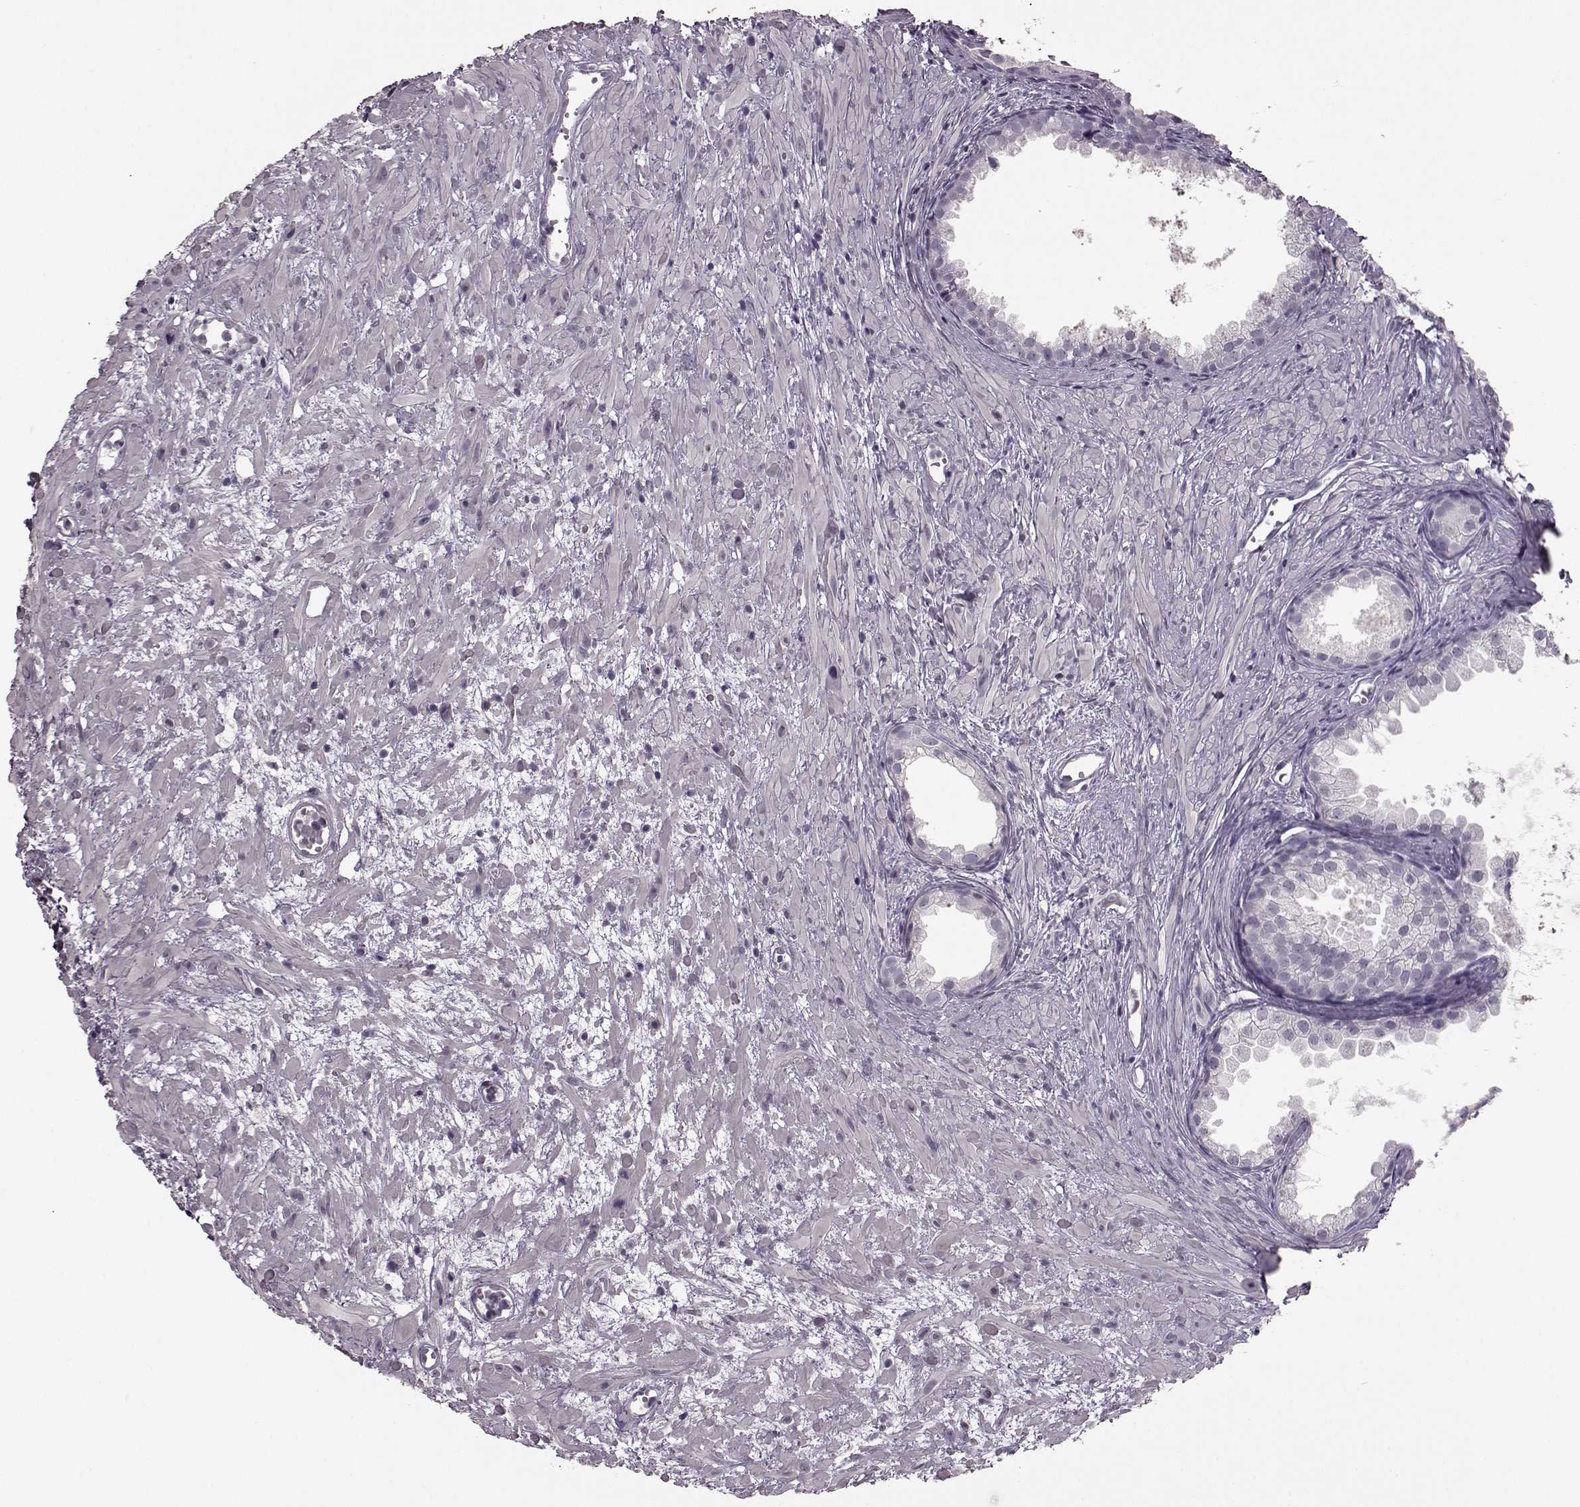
{"staining": {"intensity": "negative", "quantity": "none", "location": "none"}, "tissue": "prostate cancer", "cell_type": "Tumor cells", "image_type": "cancer", "snomed": [{"axis": "morphology", "description": "Adenocarcinoma, High grade"}, {"axis": "topography", "description": "Prostate"}], "caption": "Immunohistochemistry image of human prostate cancer stained for a protein (brown), which displays no positivity in tumor cells.", "gene": "LHB", "patient": {"sex": "male", "age": 79}}